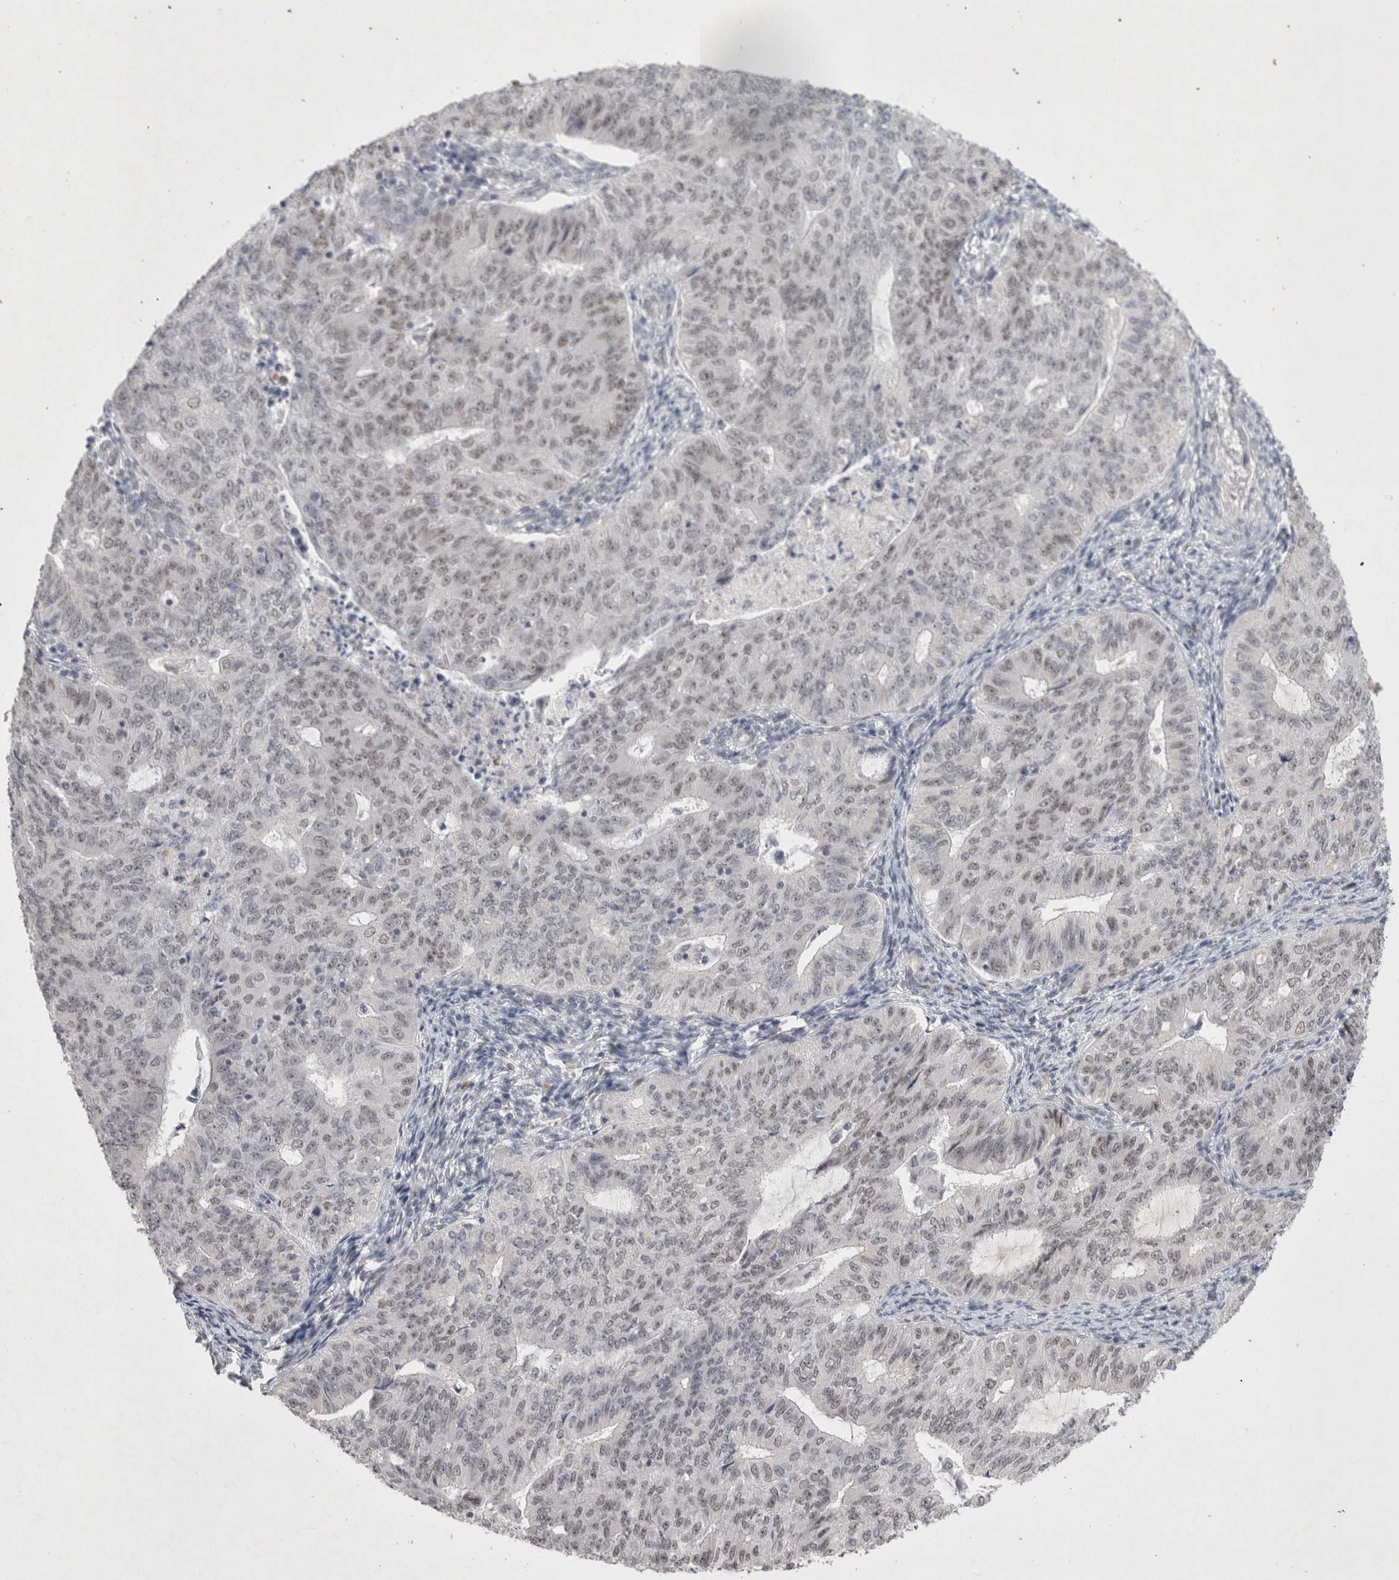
{"staining": {"intensity": "moderate", "quantity": "<25%", "location": "nuclear"}, "tissue": "endometrial cancer", "cell_type": "Tumor cells", "image_type": "cancer", "snomed": [{"axis": "morphology", "description": "Adenocarcinoma, NOS"}, {"axis": "topography", "description": "Endometrium"}], "caption": "Brown immunohistochemical staining in endometrial adenocarcinoma reveals moderate nuclear staining in approximately <25% of tumor cells.", "gene": "RECQL4", "patient": {"sex": "female", "age": 32}}